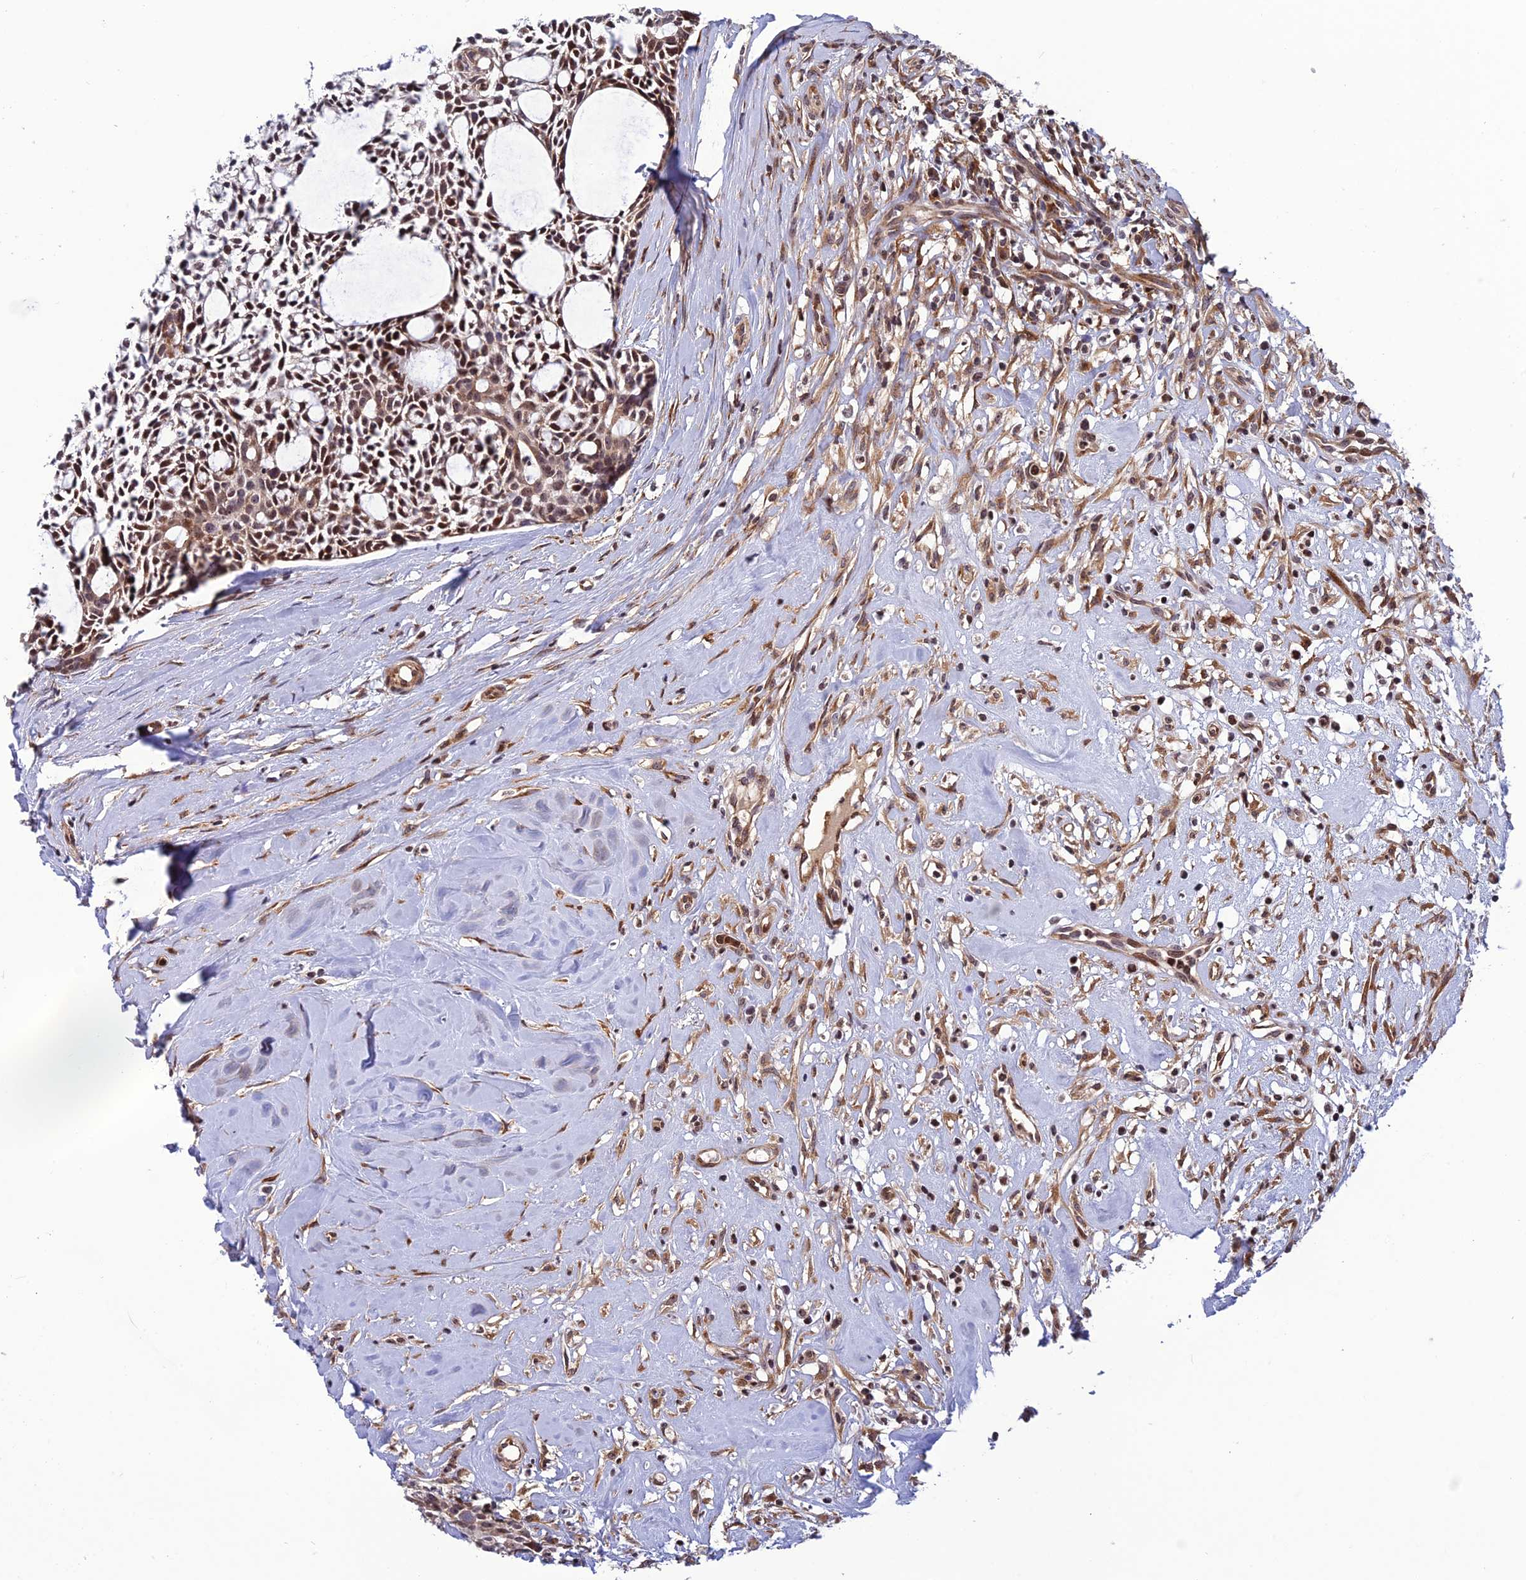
{"staining": {"intensity": "moderate", "quantity": ">75%", "location": "nuclear"}, "tissue": "head and neck cancer", "cell_type": "Tumor cells", "image_type": "cancer", "snomed": [{"axis": "morphology", "description": "Adenocarcinoma, NOS"}, {"axis": "topography", "description": "Subcutis"}, {"axis": "topography", "description": "Head-Neck"}], "caption": "Adenocarcinoma (head and neck) stained with a protein marker demonstrates moderate staining in tumor cells.", "gene": "SMIM7", "patient": {"sex": "female", "age": 73}}